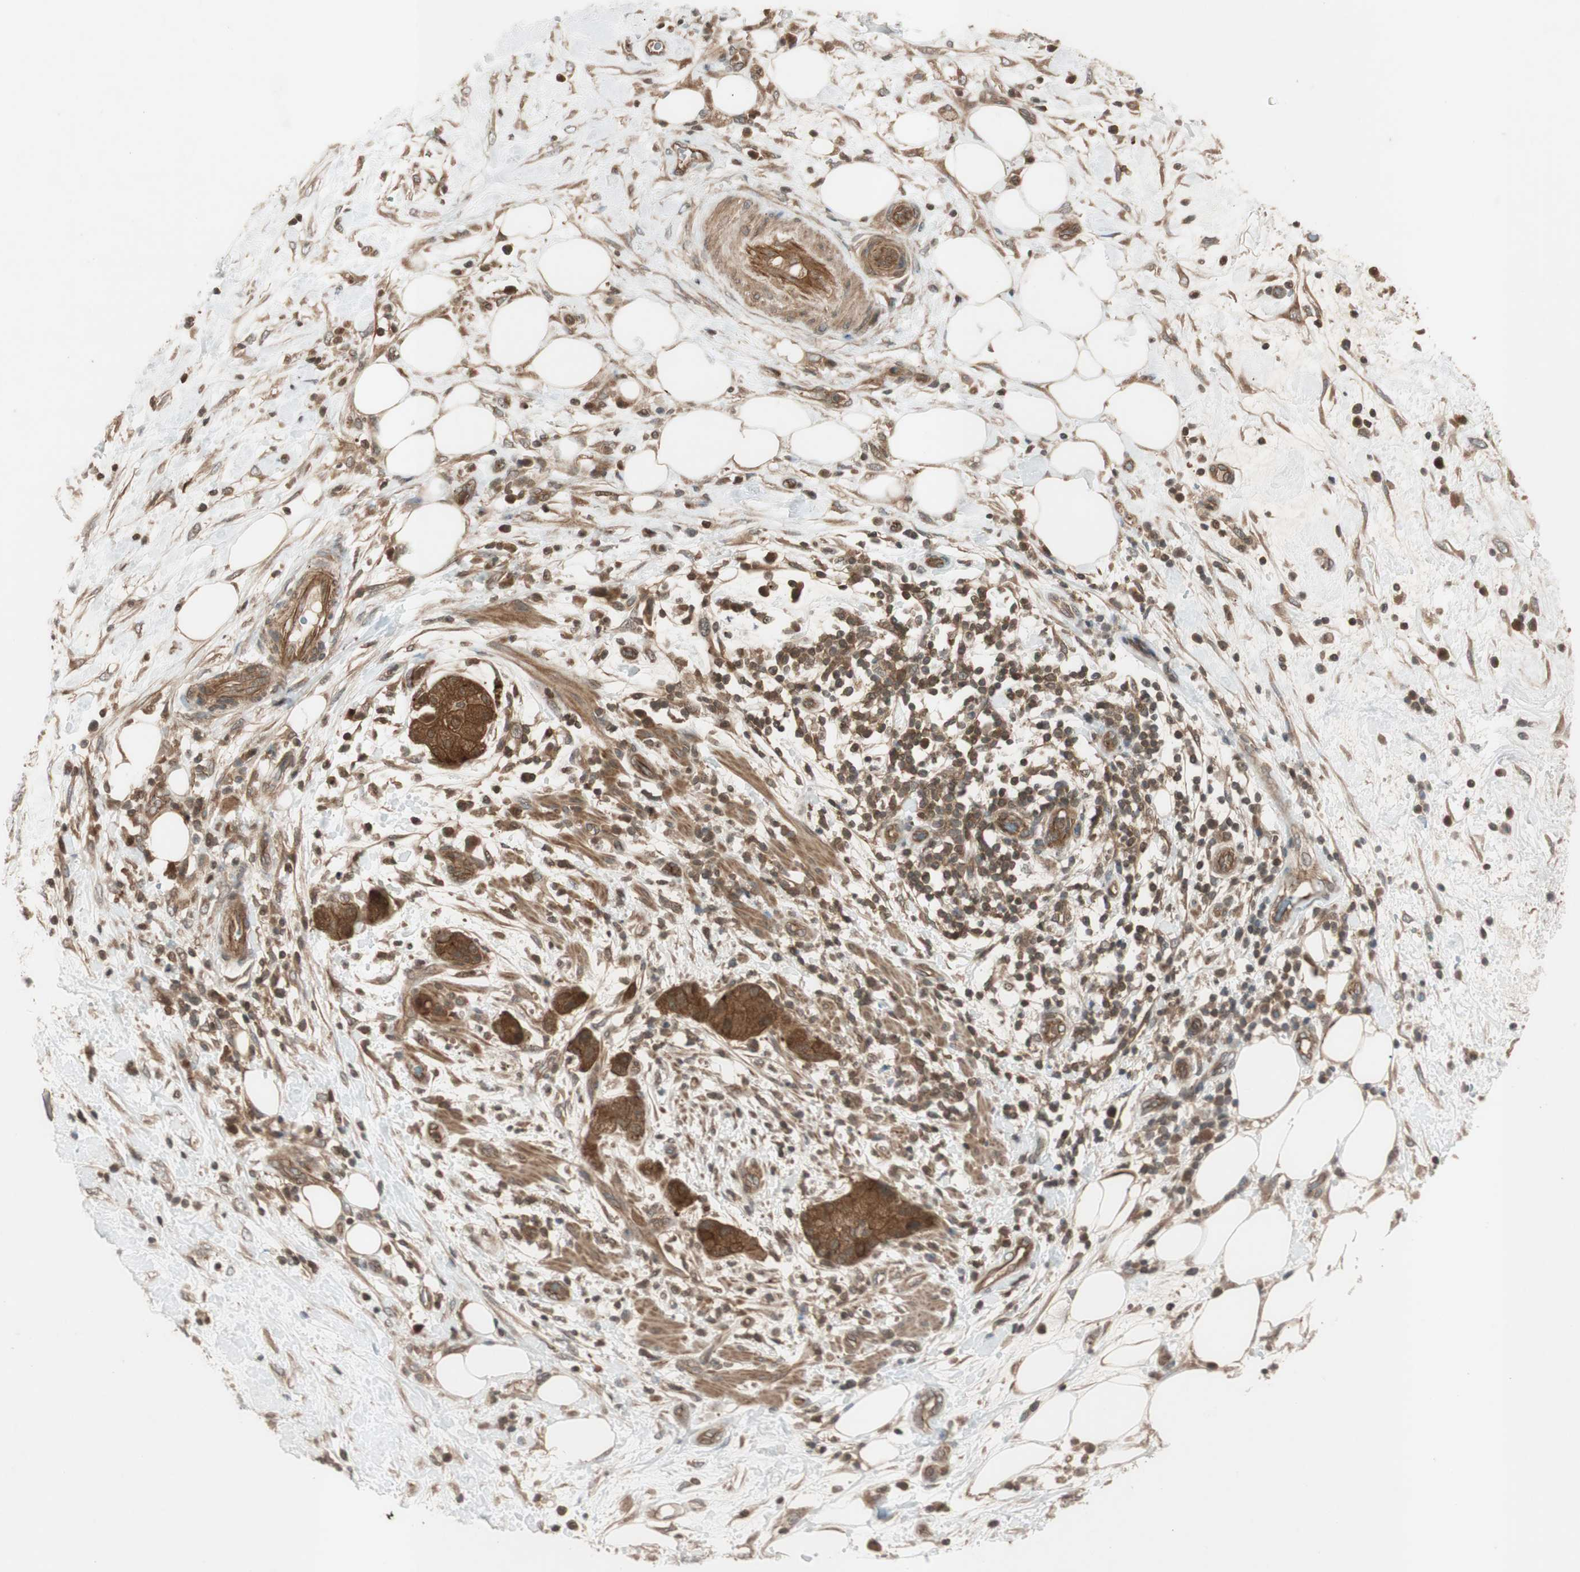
{"staining": {"intensity": "strong", "quantity": ">75%", "location": "cytoplasmic/membranous"}, "tissue": "pancreatic cancer", "cell_type": "Tumor cells", "image_type": "cancer", "snomed": [{"axis": "morphology", "description": "Adenocarcinoma, NOS"}, {"axis": "topography", "description": "Pancreas"}], "caption": "Immunohistochemical staining of pancreatic cancer (adenocarcinoma) displays high levels of strong cytoplasmic/membranous protein positivity in about >75% of tumor cells.", "gene": "EPHA8", "patient": {"sex": "female", "age": 78}}